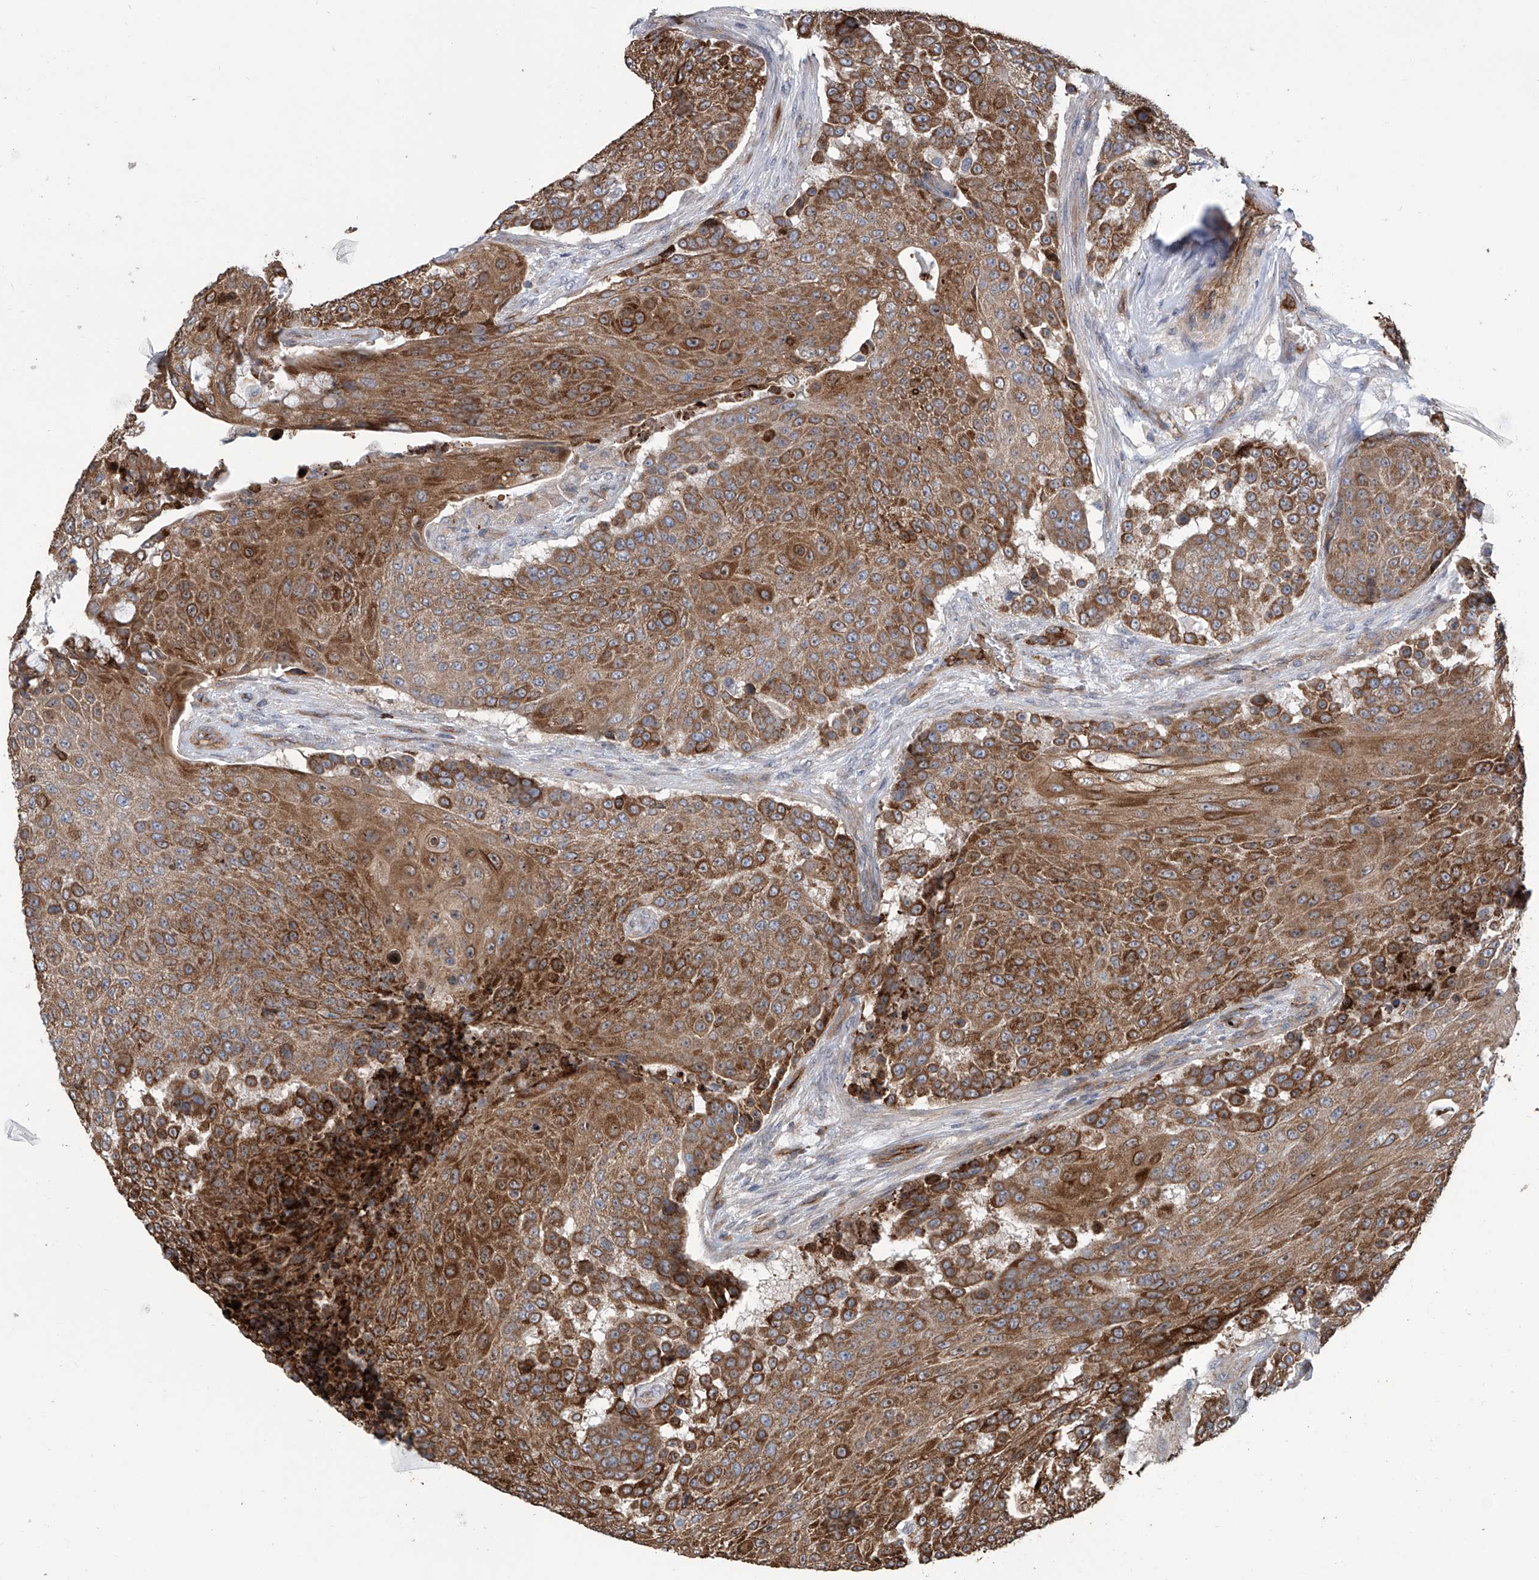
{"staining": {"intensity": "strong", "quantity": ">75%", "location": "cytoplasmic/membranous"}, "tissue": "urothelial cancer", "cell_type": "Tumor cells", "image_type": "cancer", "snomed": [{"axis": "morphology", "description": "Urothelial carcinoma, High grade"}, {"axis": "topography", "description": "Urinary bladder"}], "caption": "A micrograph of urothelial cancer stained for a protein displays strong cytoplasmic/membranous brown staining in tumor cells. Using DAB (3,3'-diaminobenzidine) (brown) and hematoxylin (blue) stains, captured at high magnification using brightfield microscopy.", "gene": "EIF2D", "patient": {"sex": "female", "age": 63}}